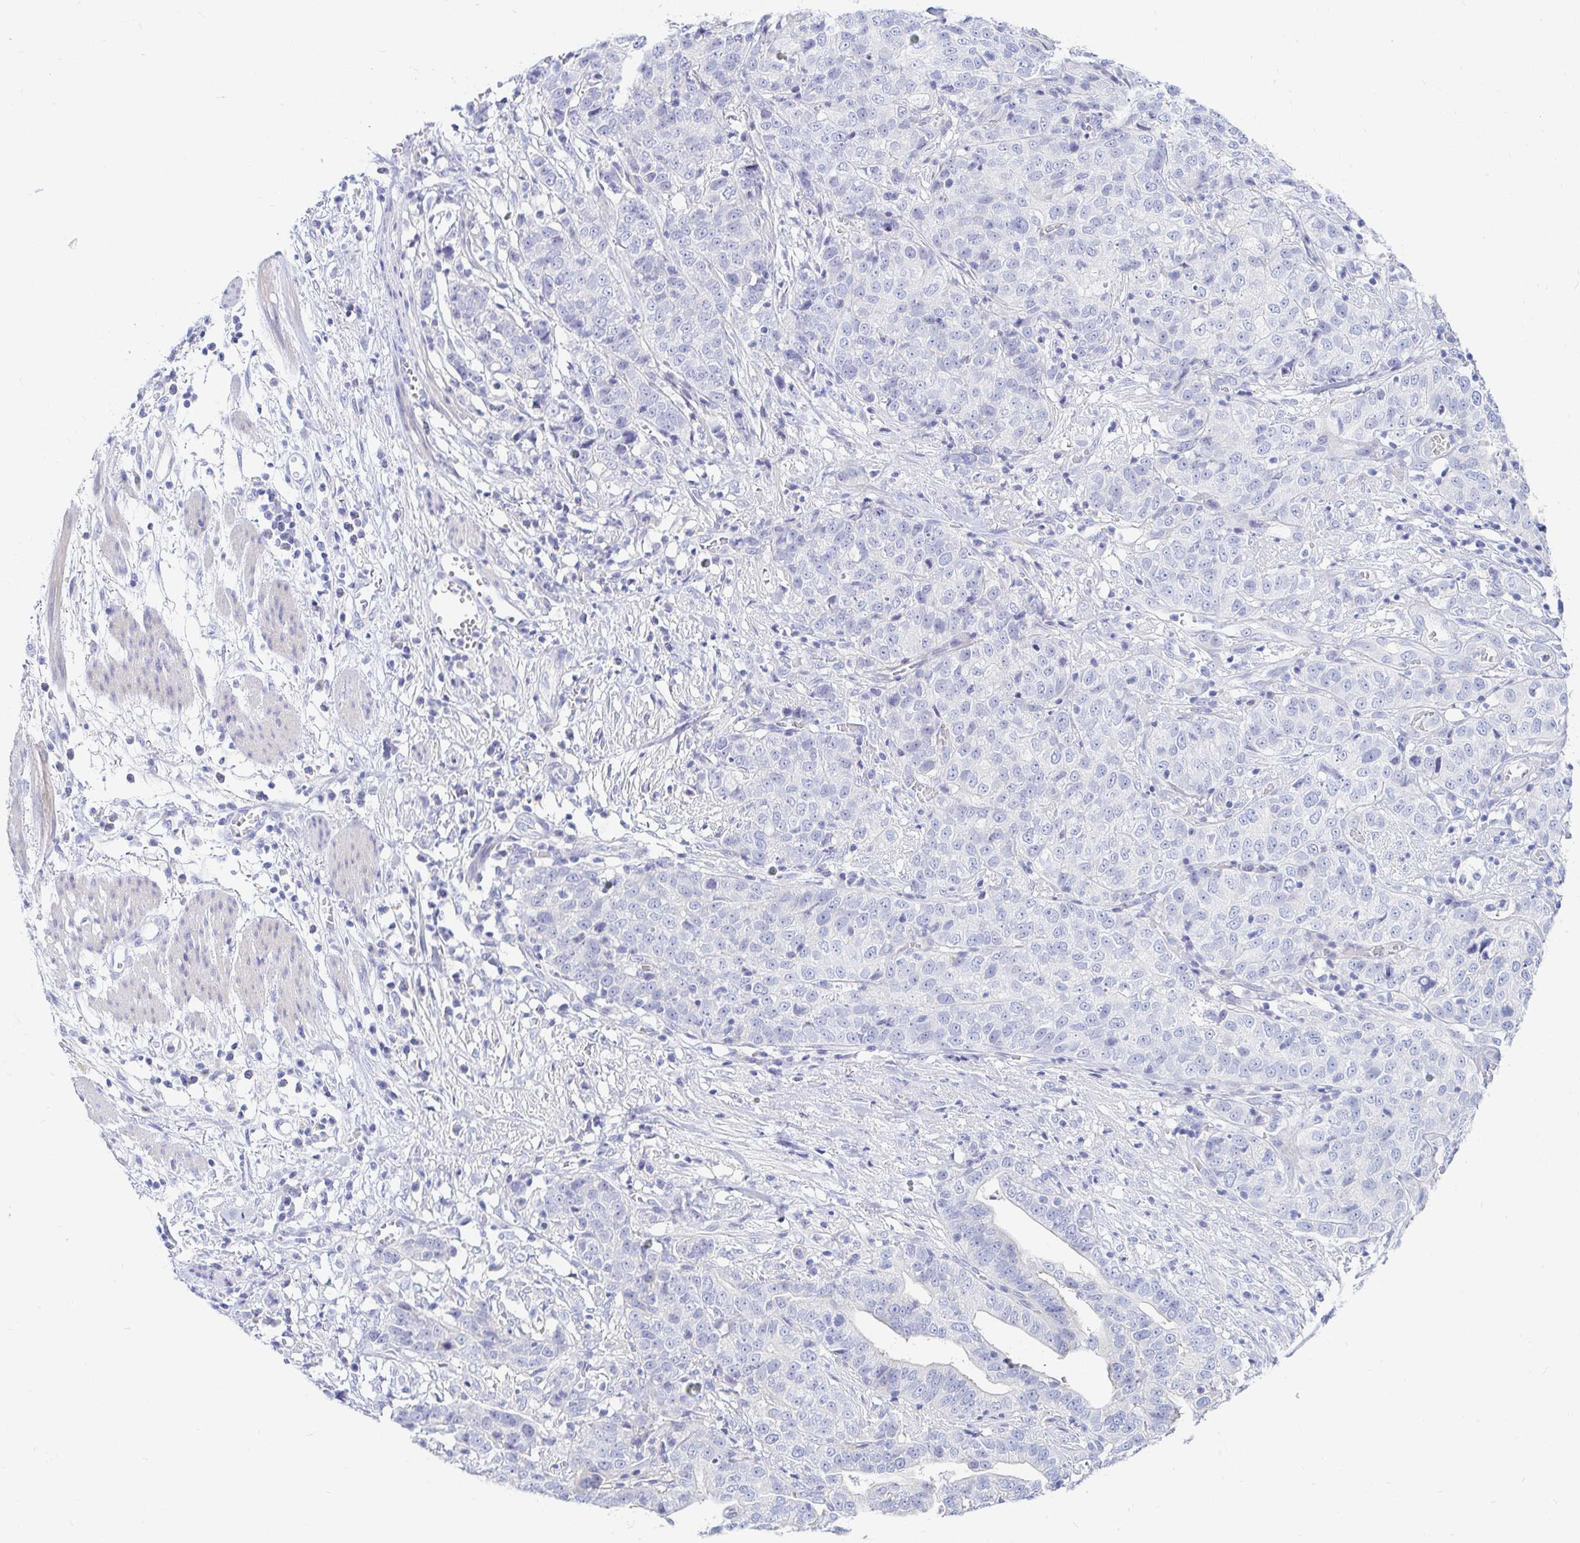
{"staining": {"intensity": "negative", "quantity": "none", "location": "none"}, "tissue": "stomach cancer", "cell_type": "Tumor cells", "image_type": "cancer", "snomed": [{"axis": "morphology", "description": "Adenocarcinoma, NOS"}, {"axis": "topography", "description": "Stomach, upper"}], "caption": "This is a image of immunohistochemistry (IHC) staining of stomach adenocarcinoma, which shows no staining in tumor cells.", "gene": "NR2E1", "patient": {"sex": "female", "age": 67}}